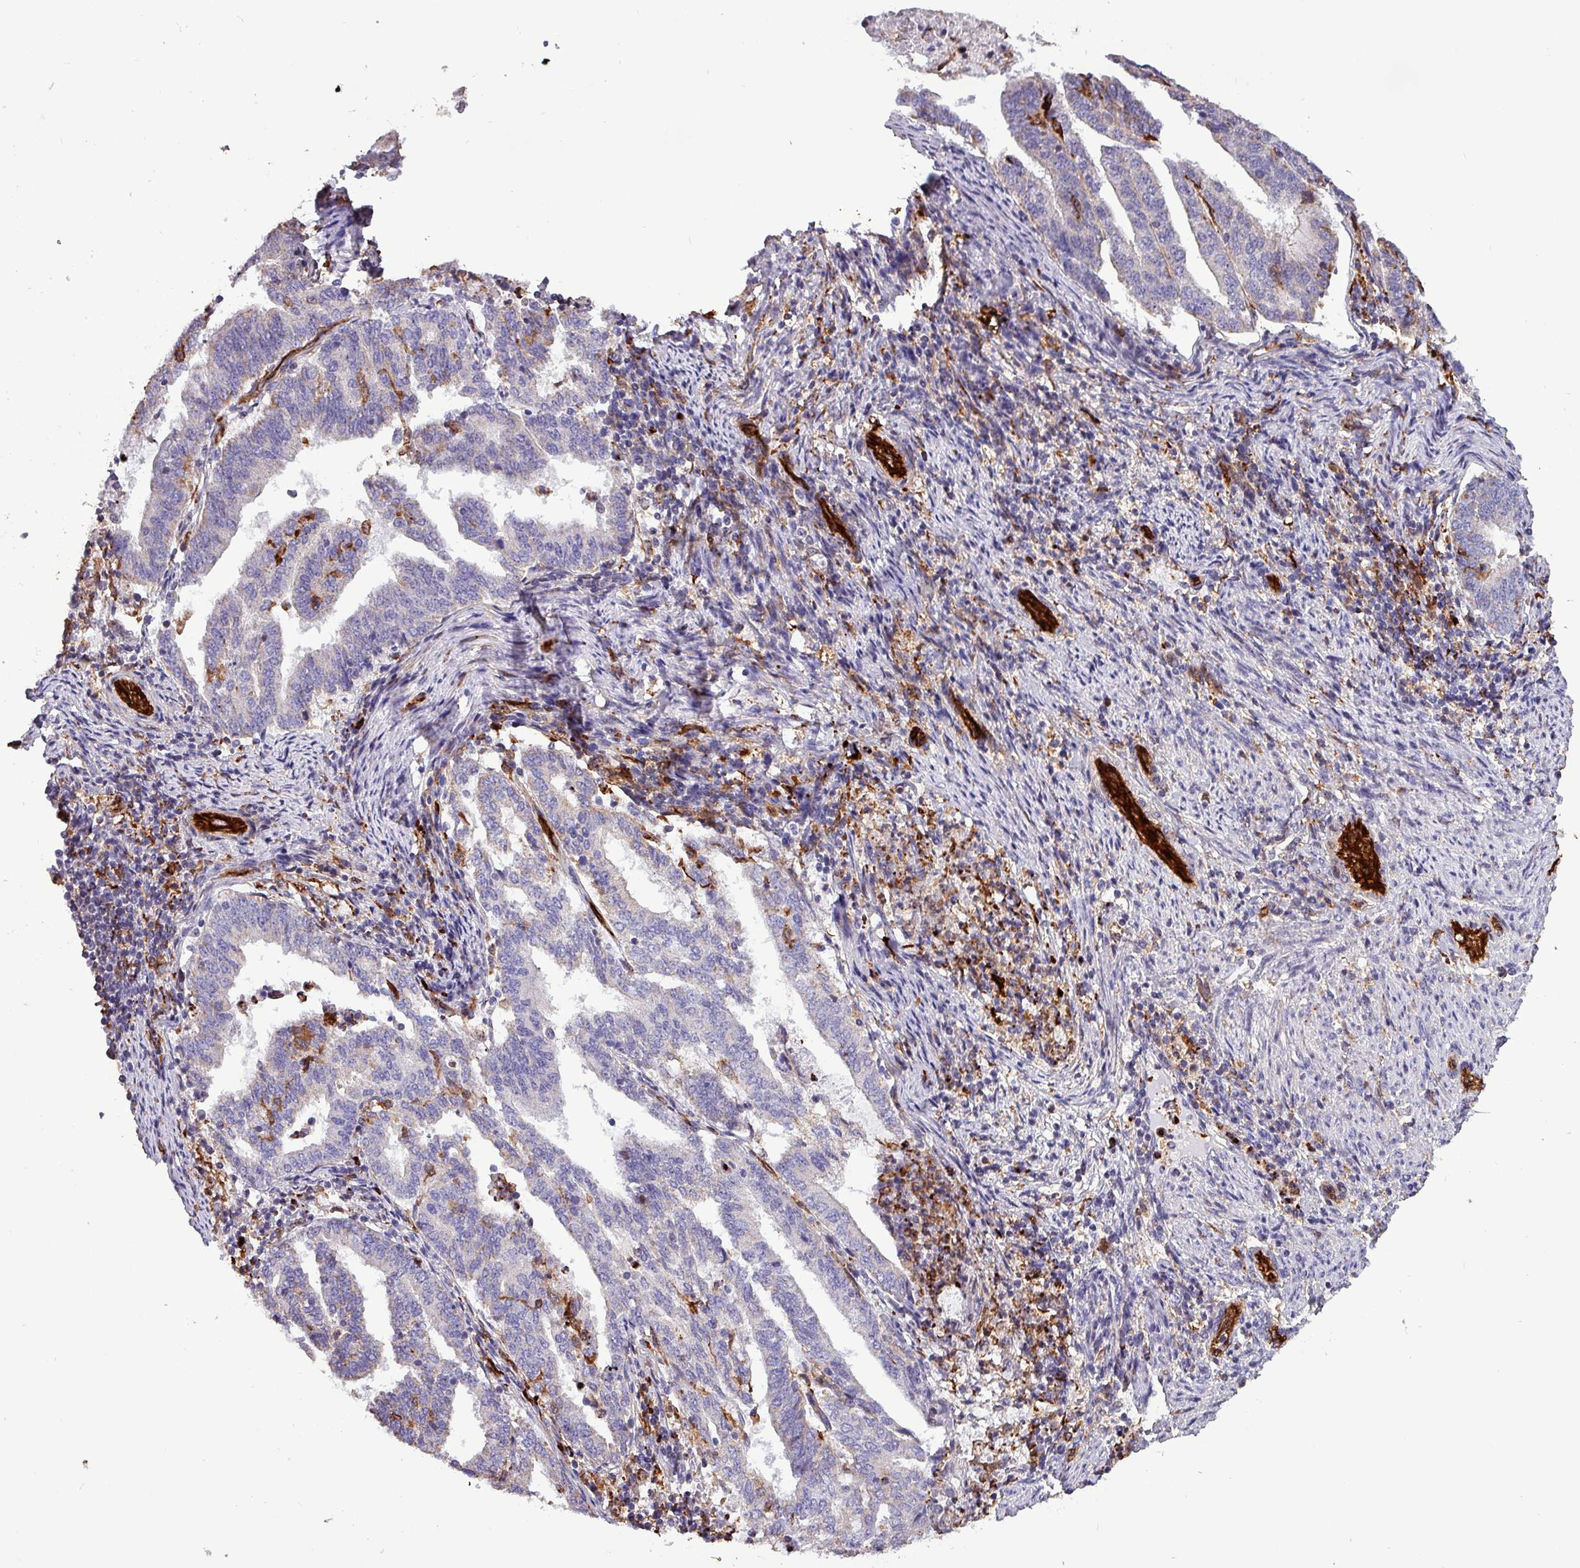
{"staining": {"intensity": "negative", "quantity": "none", "location": "none"}, "tissue": "endometrial cancer", "cell_type": "Tumor cells", "image_type": "cancer", "snomed": [{"axis": "morphology", "description": "Adenocarcinoma, NOS"}, {"axis": "topography", "description": "Endometrium"}], "caption": "Endometrial cancer (adenocarcinoma) was stained to show a protein in brown. There is no significant expression in tumor cells.", "gene": "SCIN", "patient": {"sex": "female", "age": 80}}